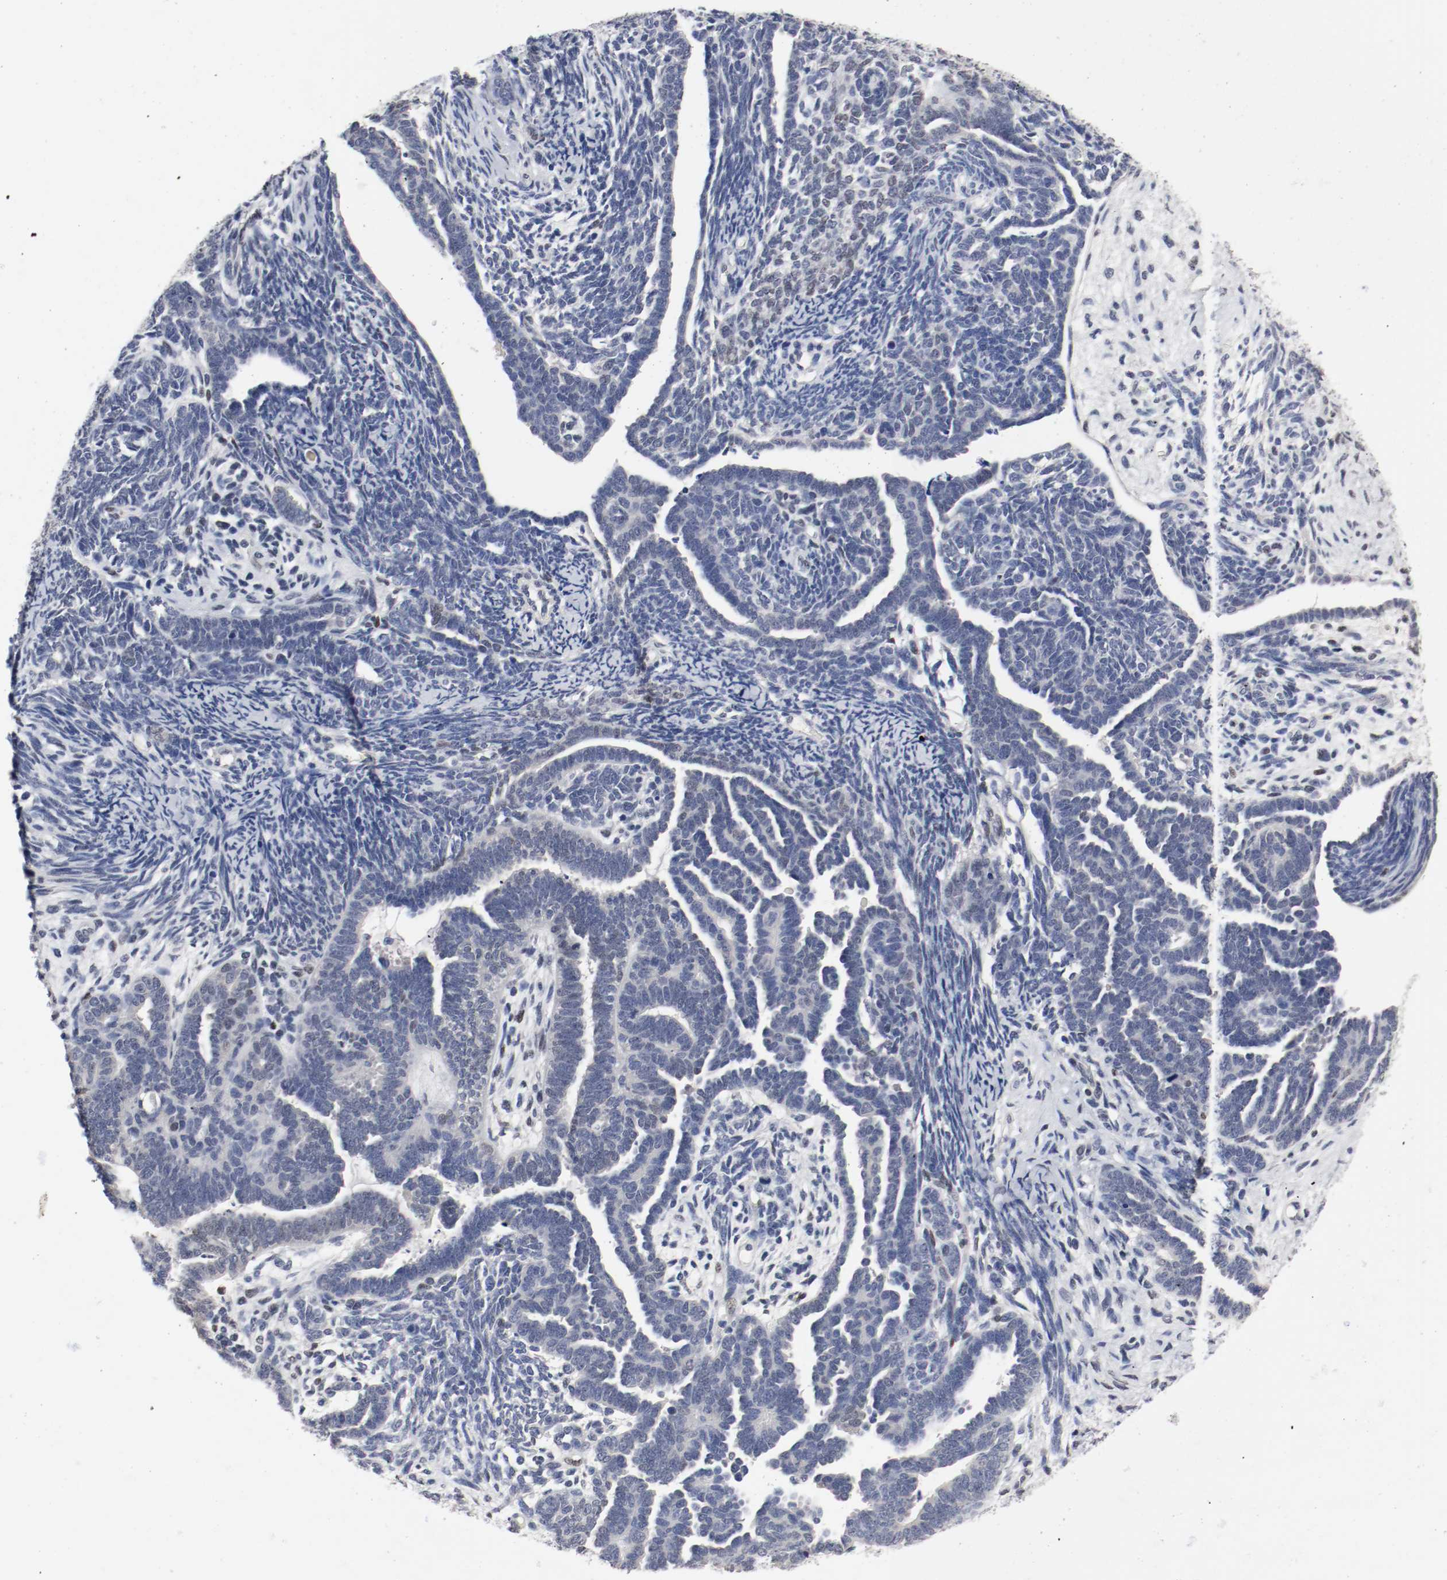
{"staining": {"intensity": "weak", "quantity": "<25%", "location": "nuclear"}, "tissue": "endometrial cancer", "cell_type": "Tumor cells", "image_type": "cancer", "snomed": [{"axis": "morphology", "description": "Neoplasm, malignant, NOS"}, {"axis": "topography", "description": "Endometrium"}], "caption": "This is an immunohistochemistry histopathology image of neoplasm (malignant) (endometrial). There is no staining in tumor cells.", "gene": "FOSL2", "patient": {"sex": "female", "age": 74}}